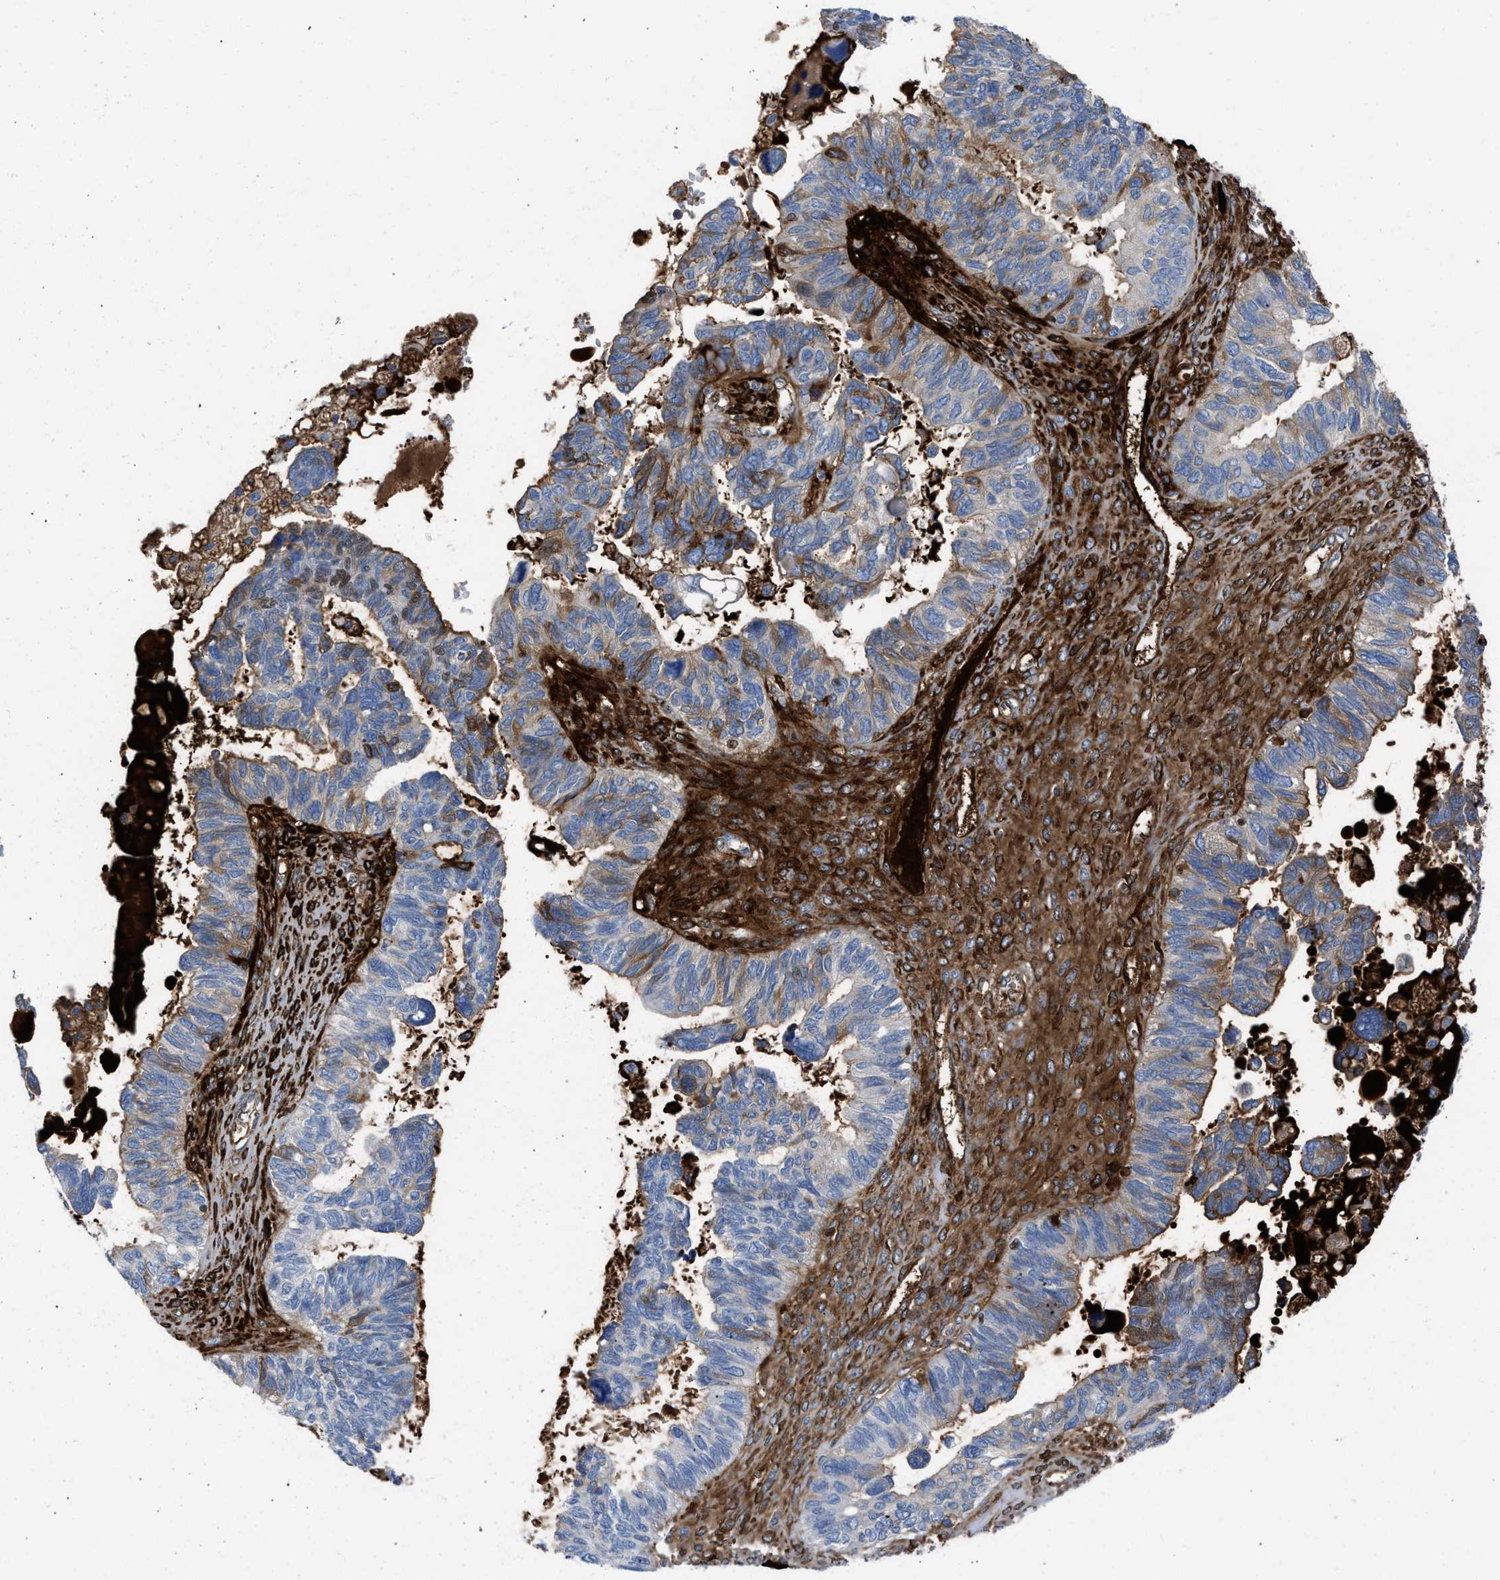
{"staining": {"intensity": "moderate", "quantity": "<25%", "location": "cytoplasmic/membranous"}, "tissue": "ovarian cancer", "cell_type": "Tumor cells", "image_type": "cancer", "snomed": [{"axis": "morphology", "description": "Cystadenocarcinoma, serous, NOS"}, {"axis": "topography", "description": "Ovary"}], "caption": "This photomicrograph shows immunohistochemistry (IHC) staining of ovarian serous cystadenocarcinoma, with low moderate cytoplasmic/membranous positivity in approximately <25% of tumor cells.", "gene": "LEF1", "patient": {"sex": "female", "age": 79}}